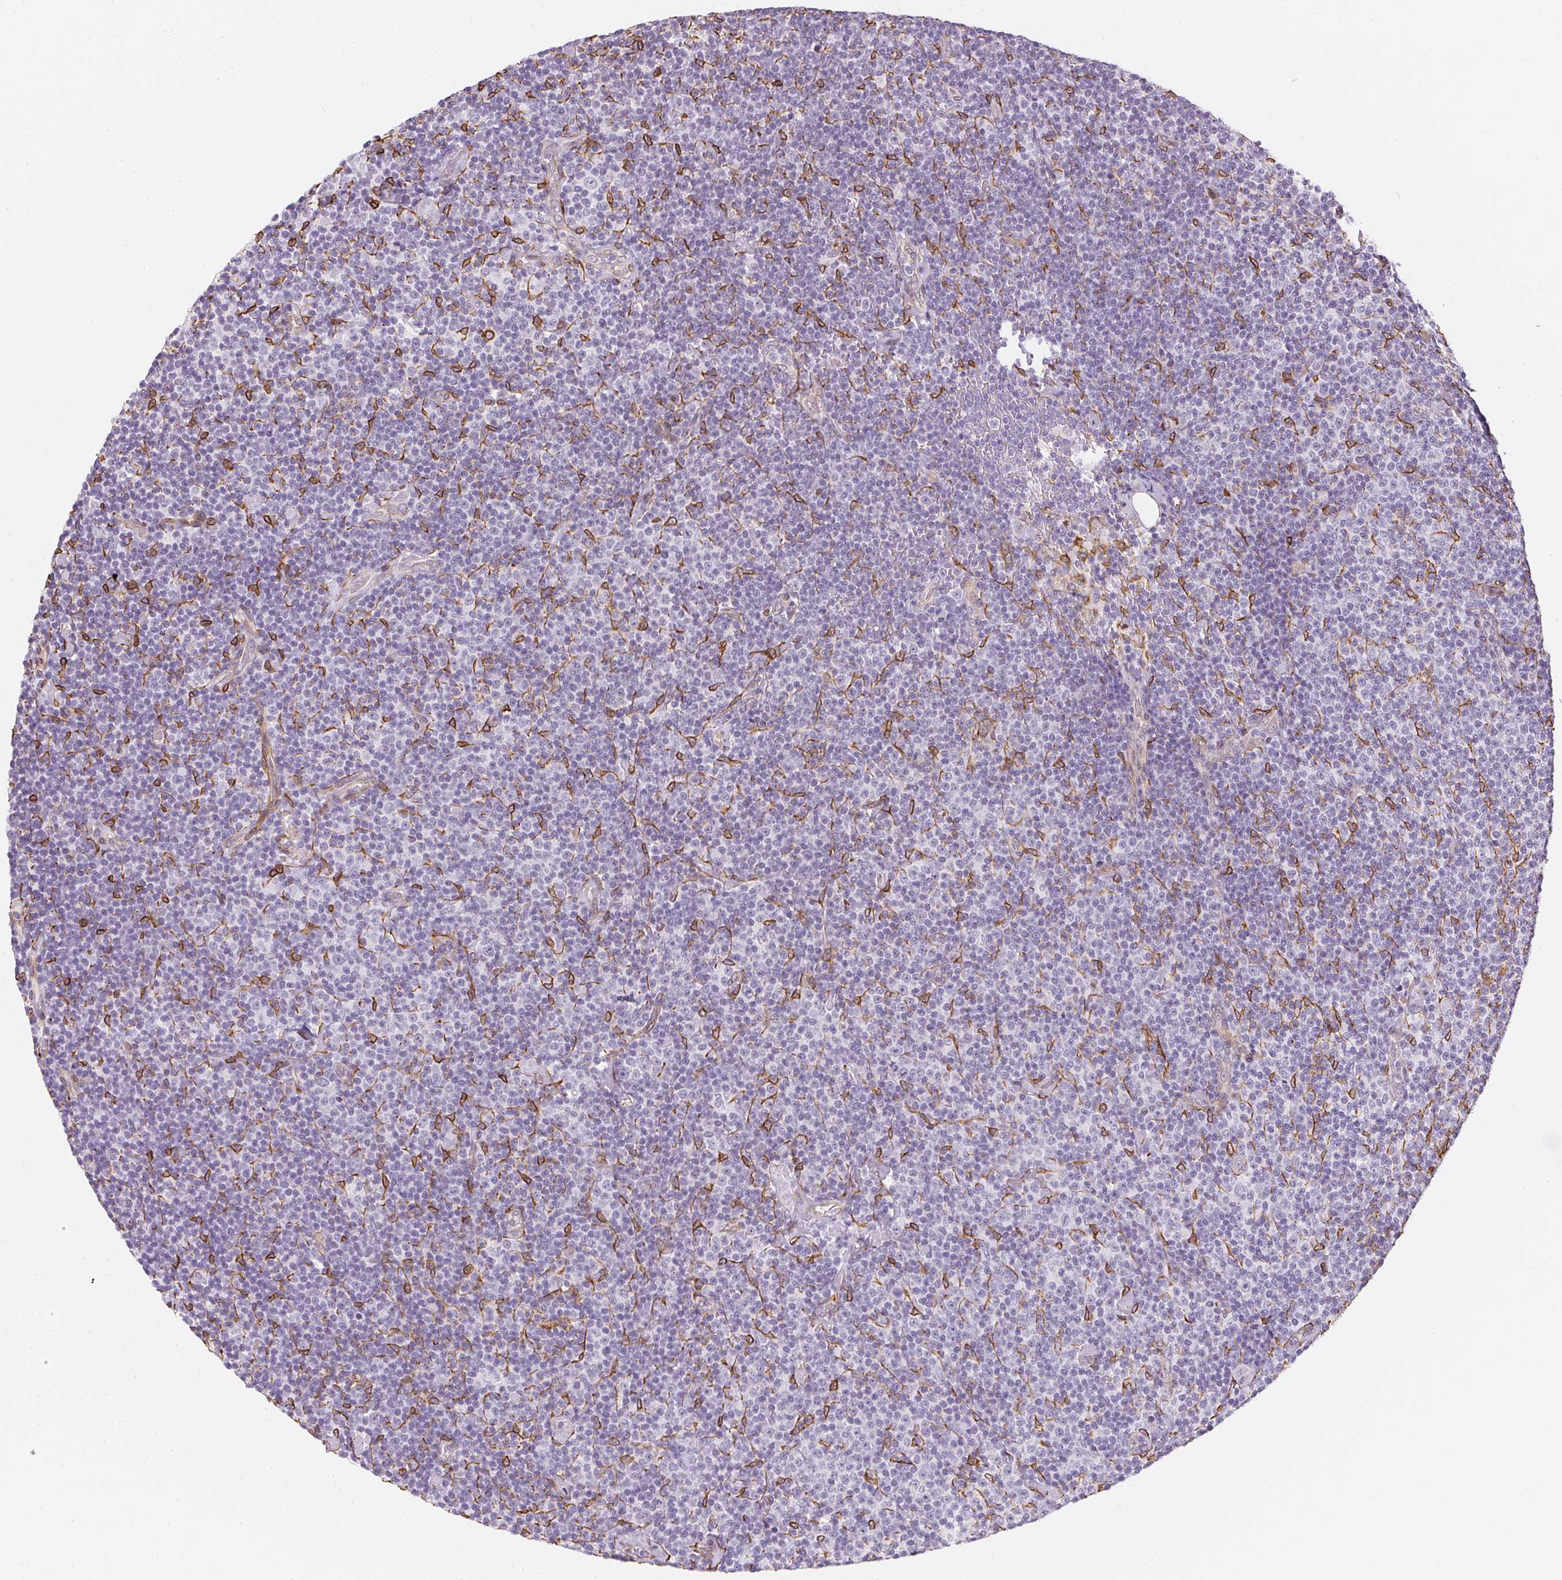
{"staining": {"intensity": "negative", "quantity": "none", "location": "none"}, "tissue": "lymphoma", "cell_type": "Tumor cells", "image_type": "cancer", "snomed": [{"axis": "morphology", "description": "Malignant lymphoma, non-Hodgkin's type, Low grade"}, {"axis": "topography", "description": "Lymph node"}], "caption": "An IHC histopathology image of lymphoma is shown. There is no staining in tumor cells of lymphoma.", "gene": "RSBN1", "patient": {"sex": "male", "age": 81}}